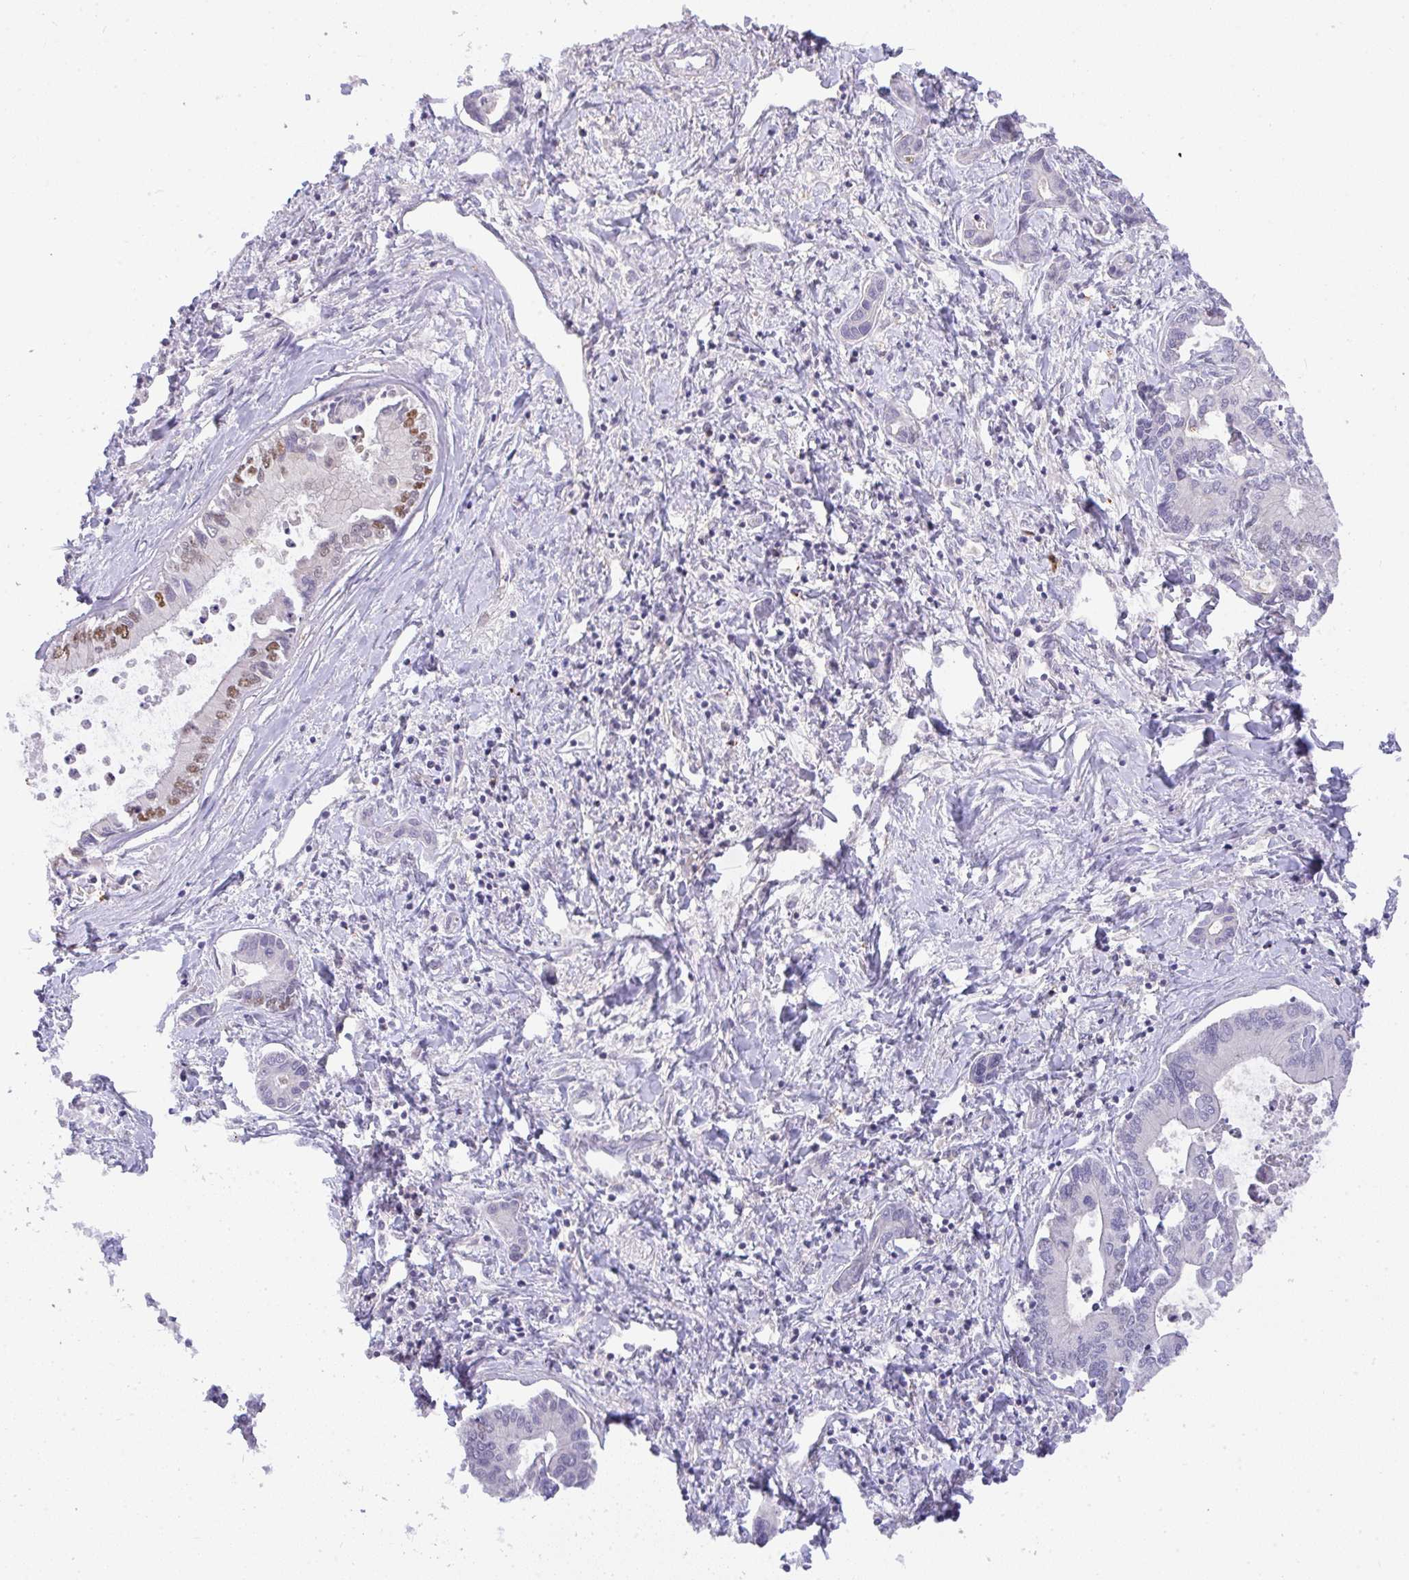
{"staining": {"intensity": "moderate", "quantity": "<25%", "location": "nuclear"}, "tissue": "liver cancer", "cell_type": "Tumor cells", "image_type": "cancer", "snomed": [{"axis": "morphology", "description": "Cholangiocarcinoma"}, {"axis": "topography", "description": "Liver"}], "caption": "Protein staining by IHC demonstrates moderate nuclear positivity in about <25% of tumor cells in liver cancer (cholangiocarcinoma). The staining was performed using DAB, with brown indicating positive protein expression. Nuclei are stained blue with hematoxylin.", "gene": "BBX", "patient": {"sex": "male", "age": 66}}